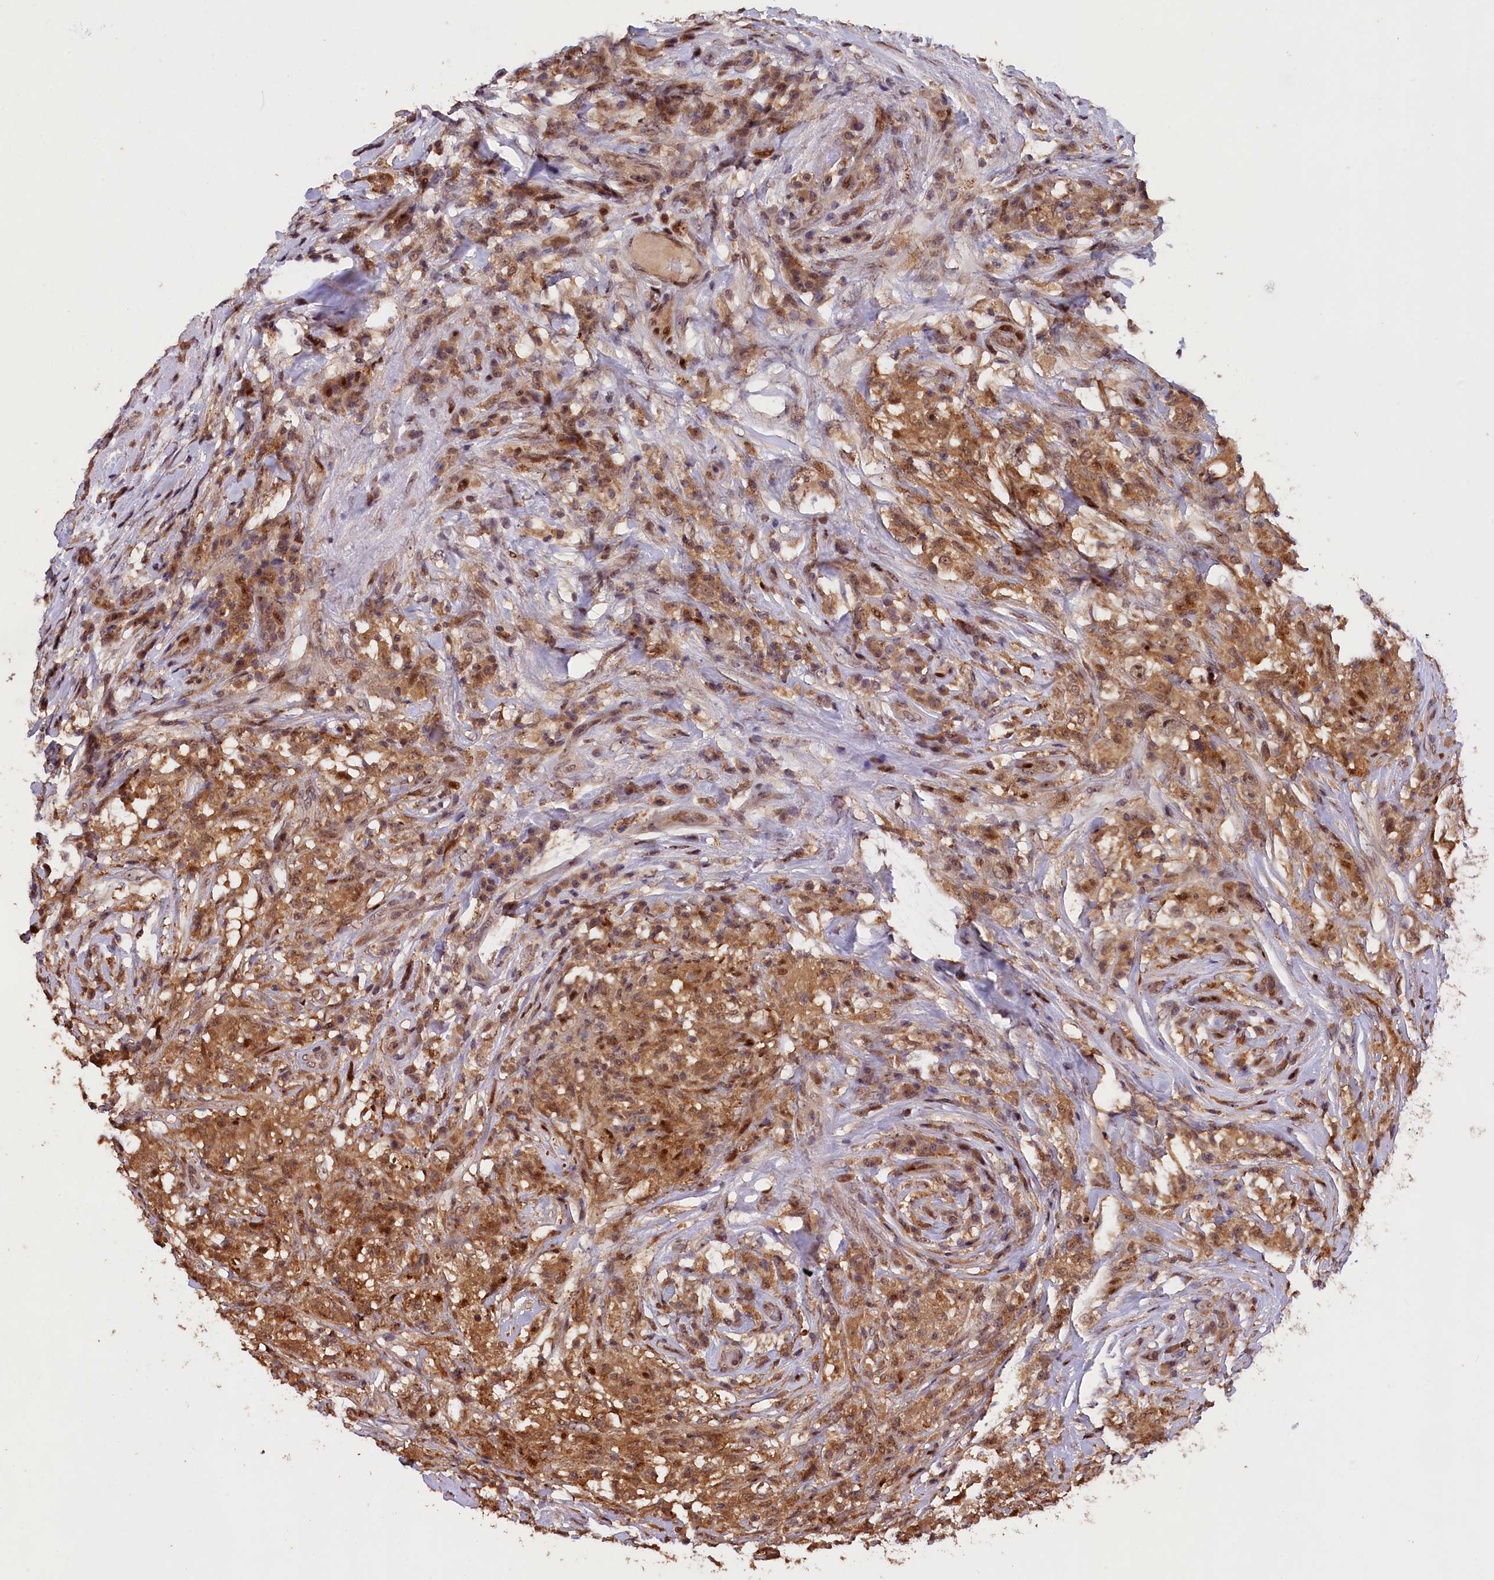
{"staining": {"intensity": "moderate", "quantity": "25%-75%", "location": "cytoplasmic/membranous"}, "tissue": "testis cancer", "cell_type": "Tumor cells", "image_type": "cancer", "snomed": [{"axis": "morphology", "description": "Seminoma, NOS"}, {"axis": "topography", "description": "Testis"}], "caption": "Human testis cancer stained with a brown dye demonstrates moderate cytoplasmic/membranous positive staining in approximately 25%-75% of tumor cells.", "gene": "PHAF1", "patient": {"sex": "male", "age": 49}}